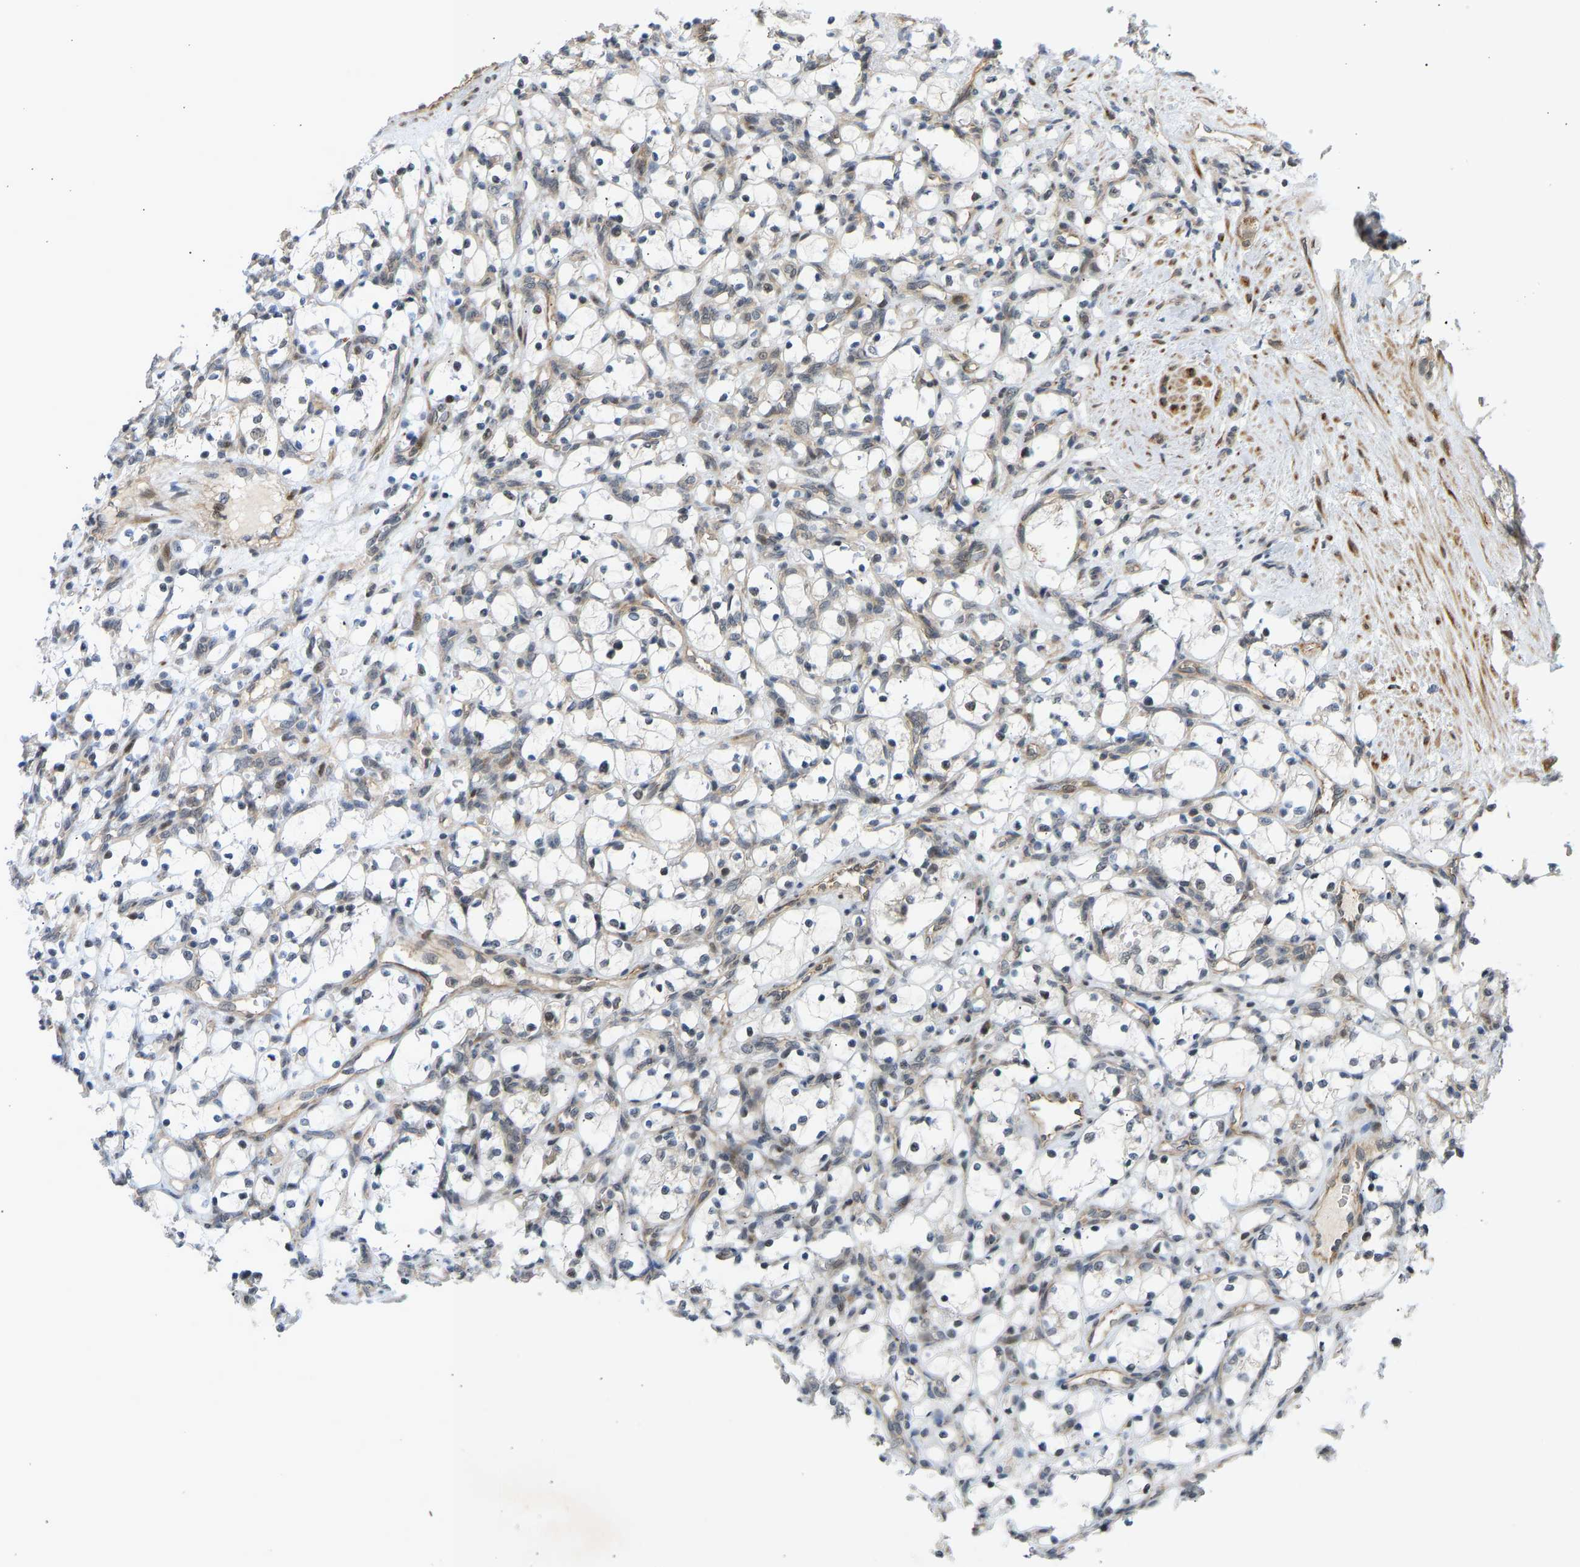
{"staining": {"intensity": "negative", "quantity": "none", "location": "none"}, "tissue": "renal cancer", "cell_type": "Tumor cells", "image_type": "cancer", "snomed": [{"axis": "morphology", "description": "Adenocarcinoma, NOS"}, {"axis": "topography", "description": "Kidney"}], "caption": "Immunohistochemistry image of renal cancer (adenocarcinoma) stained for a protein (brown), which displays no expression in tumor cells. (Stains: DAB immunohistochemistry (IHC) with hematoxylin counter stain, Microscopy: brightfield microscopy at high magnification).", "gene": "BAG1", "patient": {"sex": "female", "age": 69}}